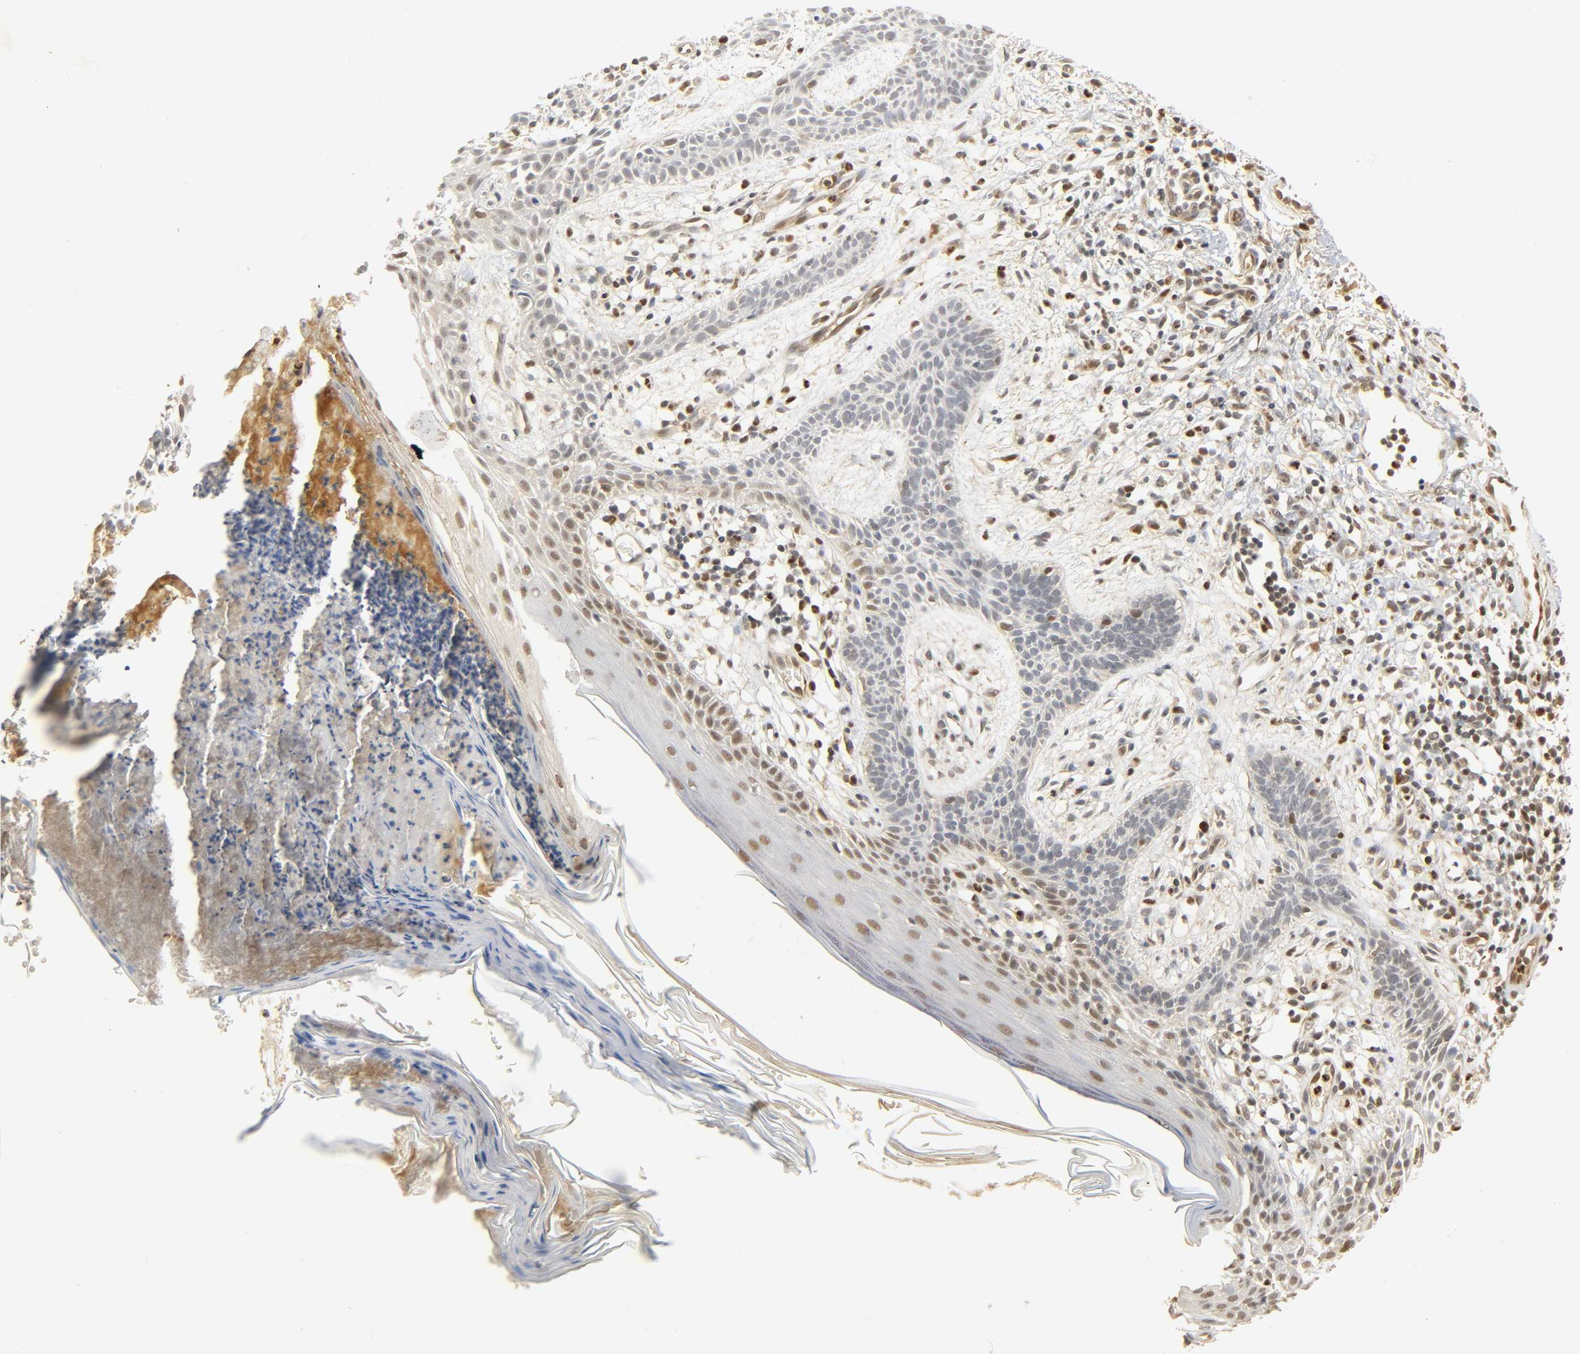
{"staining": {"intensity": "negative", "quantity": "none", "location": "none"}, "tissue": "skin cancer", "cell_type": "Tumor cells", "image_type": "cancer", "snomed": [{"axis": "morphology", "description": "Normal tissue, NOS"}, {"axis": "morphology", "description": "Basal cell carcinoma"}, {"axis": "topography", "description": "Skin"}], "caption": "High magnification brightfield microscopy of skin cancer stained with DAB (3,3'-diaminobenzidine) (brown) and counterstained with hematoxylin (blue): tumor cells show no significant staining.", "gene": "ZFPM2", "patient": {"sex": "female", "age": 69}}